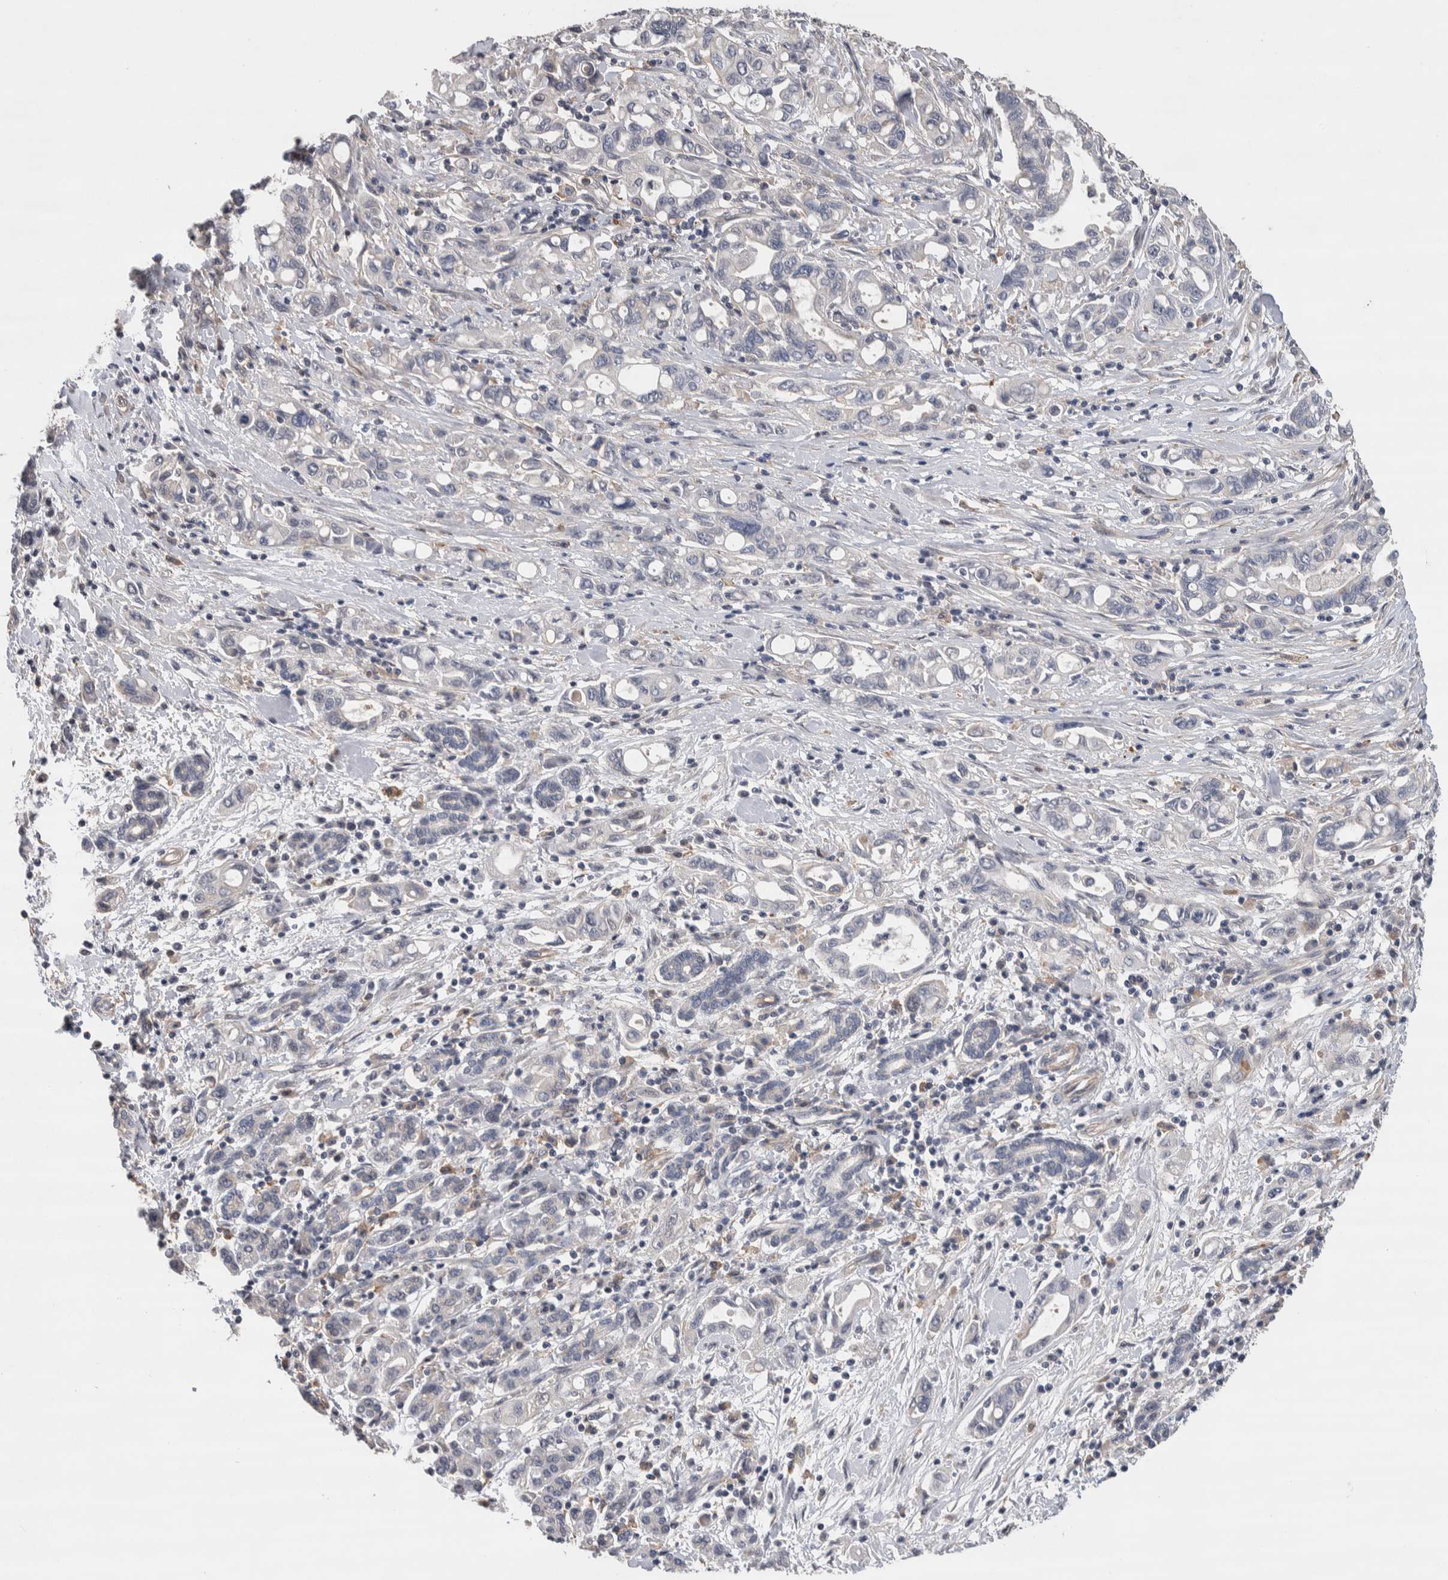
{"staining": {"intensity": "negative", "quantity": "none", "location": "none"}, "tissue": "pancreatic cancer", "cell_type": "Tumor cells", "image_type": "cancer", "snomed": [{"axis": "morphology", "description": "Adenocarcinoma, NOS"}, {"axis": "topography", "description": "Pancreas"}], "caption": "An immunohistochemistry (IHC) photomicrograph of adenocarcinoma (pancreatic) is shown. There is no staining in tumor cells of adenocarcinoma (pancreatic).", "gene": "GCNA", "patient": {"sex": "female", "age": 57}}